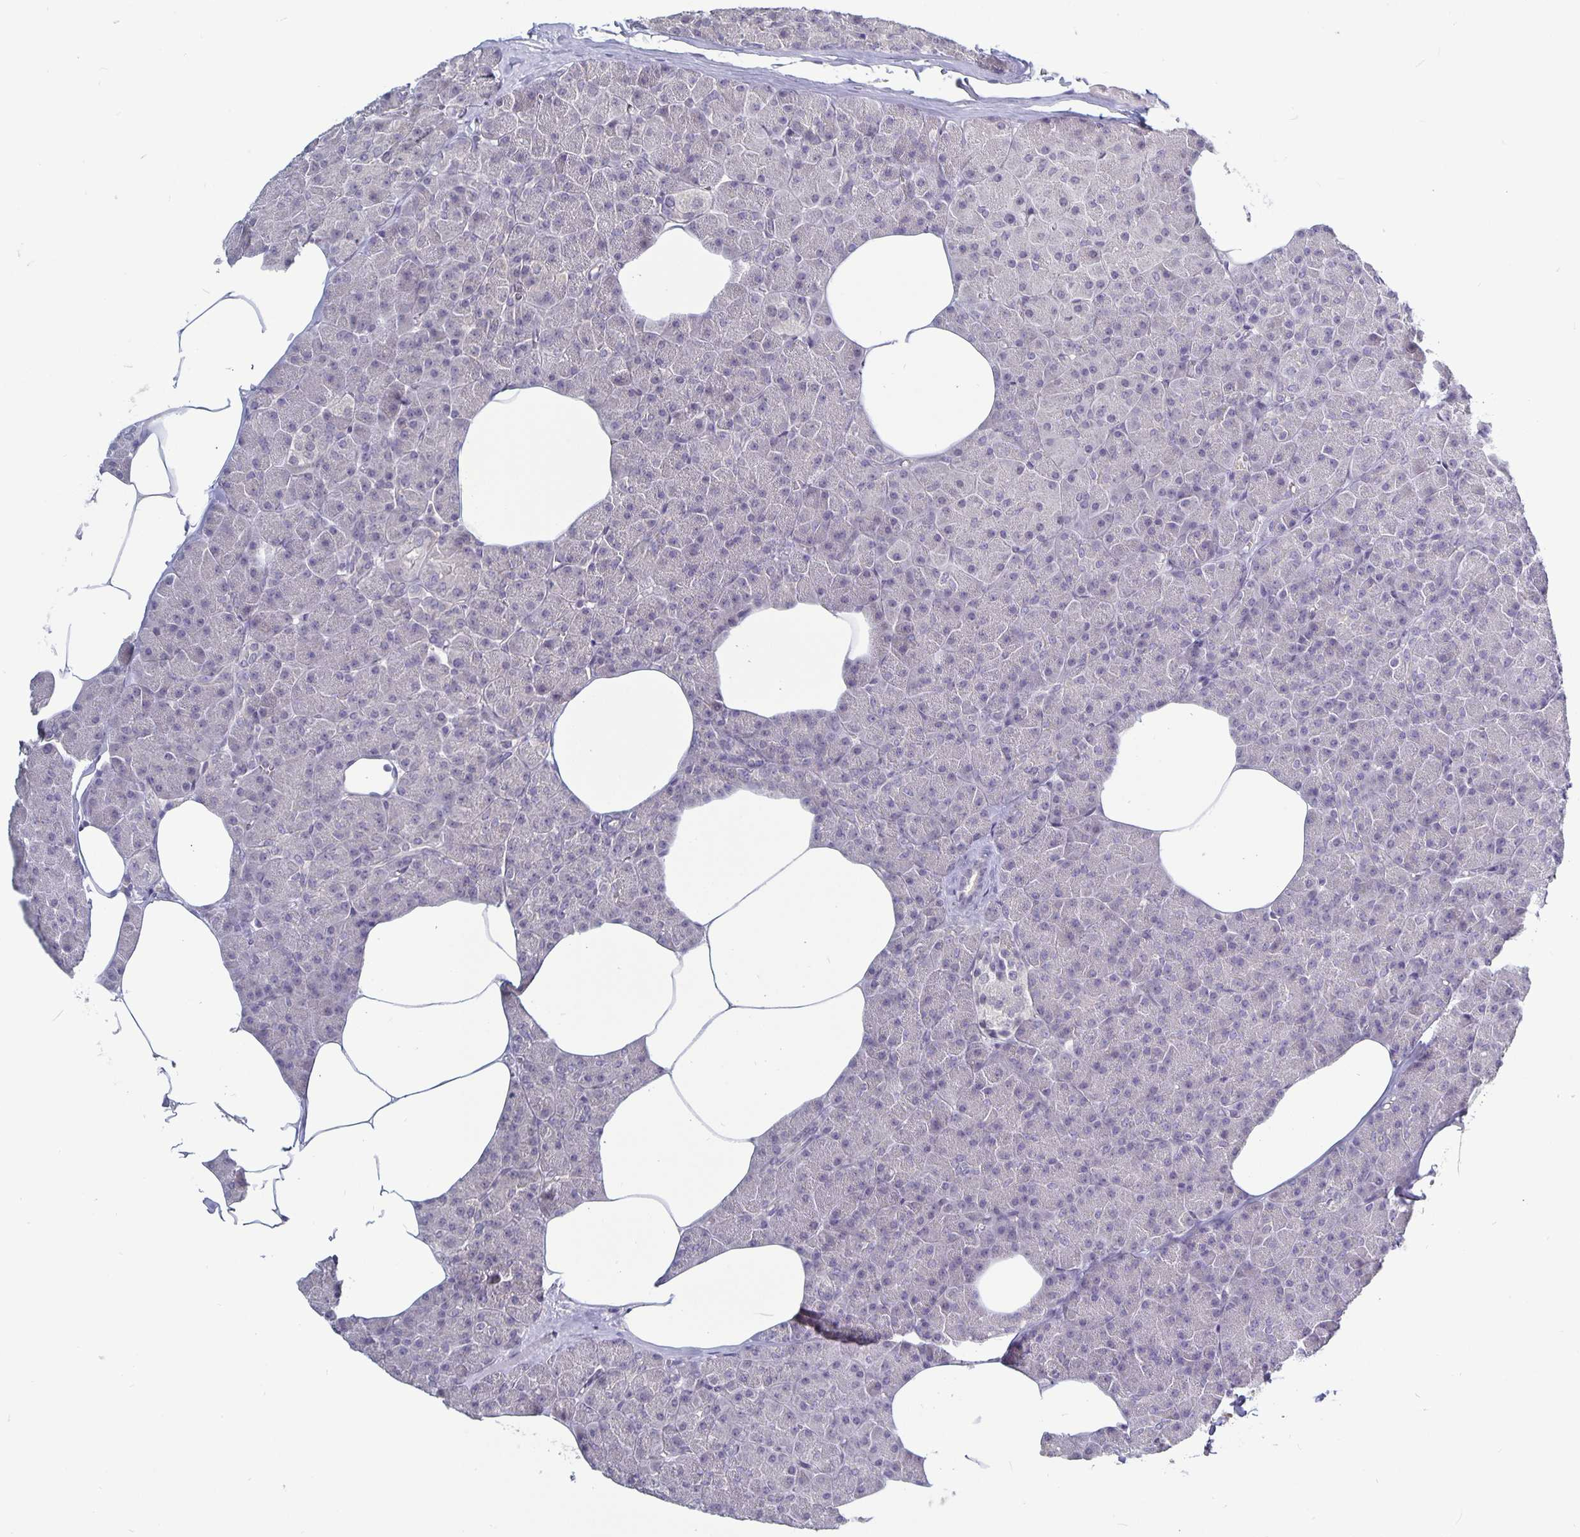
{"staining": {"intensity": "negative", "quantity": "none", "location": "none"}, "tissue": "pancreas", "cell_type": "Exocrine glandular cells", "image_type": "normal", "snomed": [{"axis": "morphology", "description": "Normal tissue, NOS"}, {"axis": "topography", "description": "Pancreas"}], "caption": "A high-resolution histopathology image shows immunohistochemistry (IHC) staining of normal pancreas, which demonstrates no significant expression in exocrine glandular cells. (Brightfield microscopy of DAB IHC at high magnification).", "gene": "PLCB3", "patient": {"sex": "female", "age": 45}}